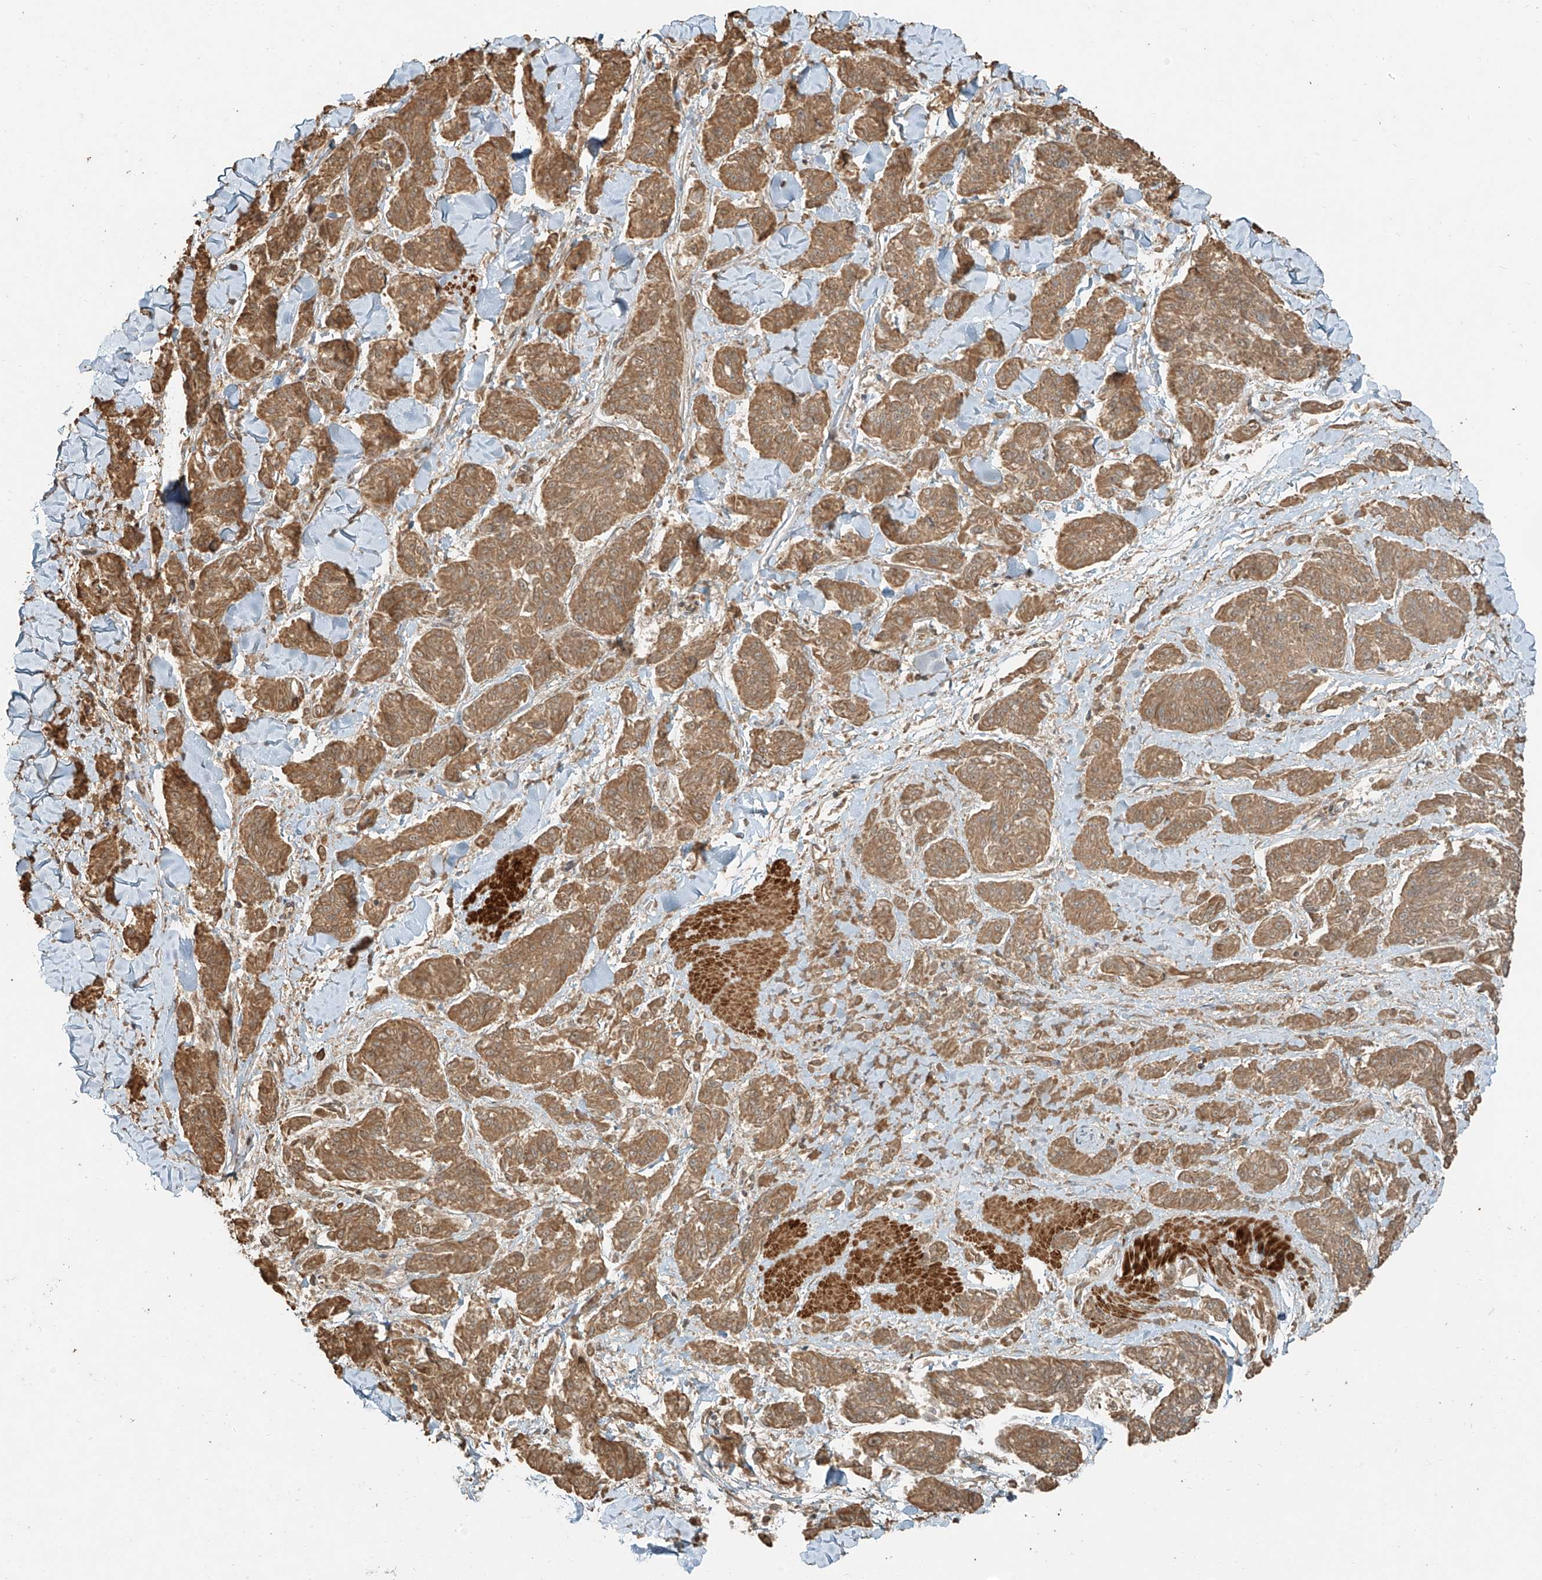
{"staining": {"intensity": "moderate", "quantity": ">75%", "location": "cytoplasmic/membranous"}, "tissue": "melanoma", "cell_type": "Tumor cells", "image_type": "cancer", "snomed": [{"axis": "morphology", "description": "Malignant melanoma, NOS"}, {"axis": "topography", "description": "Skin"}], "caption": "Tumor cells display medium levels of moderate cytoplasmic/membranous staining in about >75% of cells in human melanoma. (Stains: DAB (3,3'-diaminobenzidine) in brown, nuclei in blue, Microscopy: brightfield microscopy at high magnification).", "gene": "ANKZF1", "patient": {"sex": "male", "age": 53}}